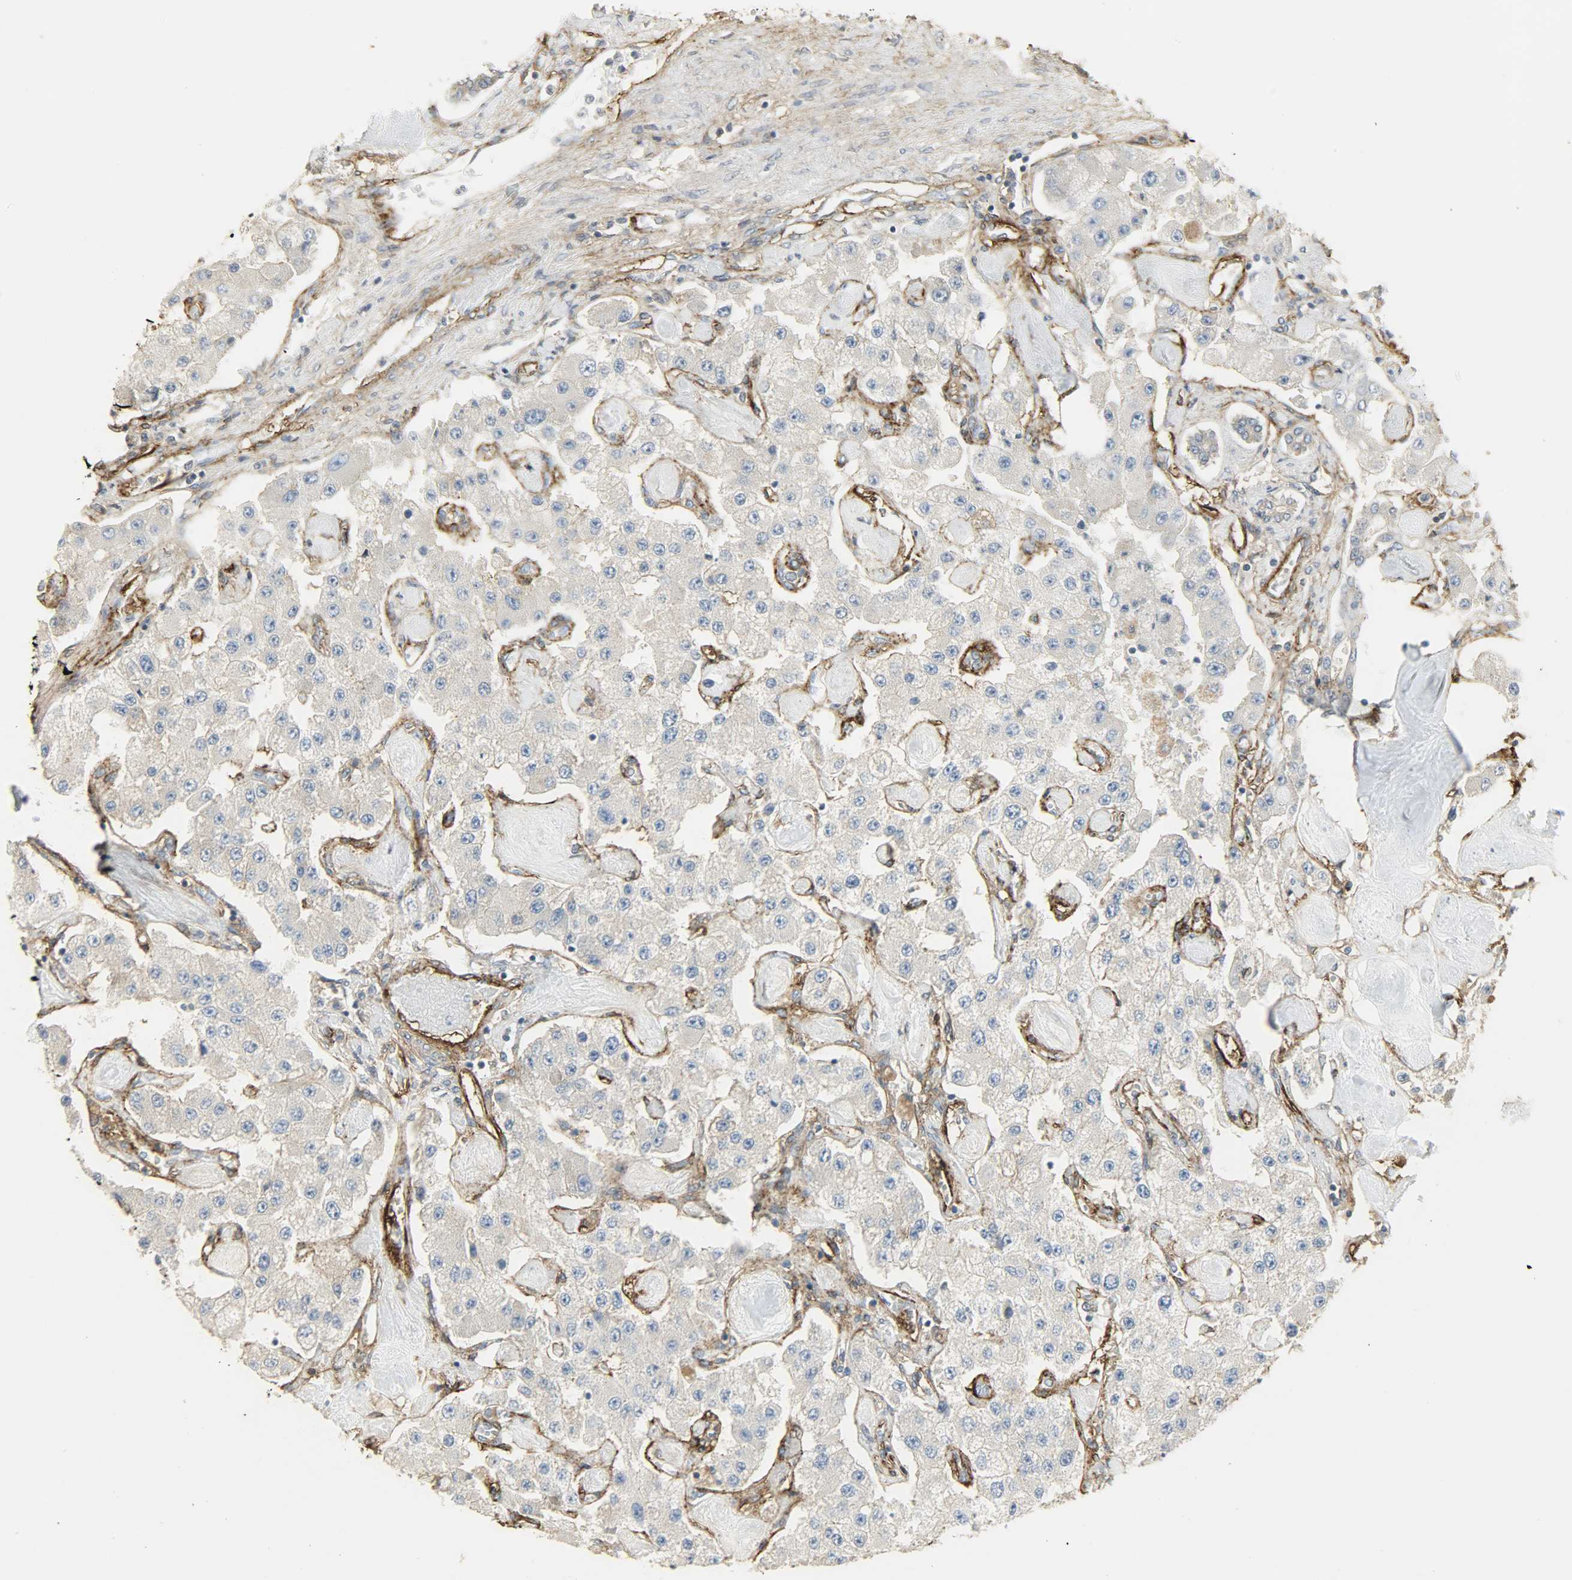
{"staining": {"intensity": "negative", "quantity": "none", "location": "none"}, "tissue": "carcinoid", "cell_type": "Tumor cells", "image_type": "cancer", "snomed": [{"axis": "morphology", "description": "Carcinoid, malignant, NOS"}, {"axis": "topography", "description": "Pancreas"}], "caption": "Immunohistochemistry (IHC) of carcinoid reveals no positivity in tumor cells.", "gene": "ENPEP", "patient": {"sex": "male", "age": 41}}